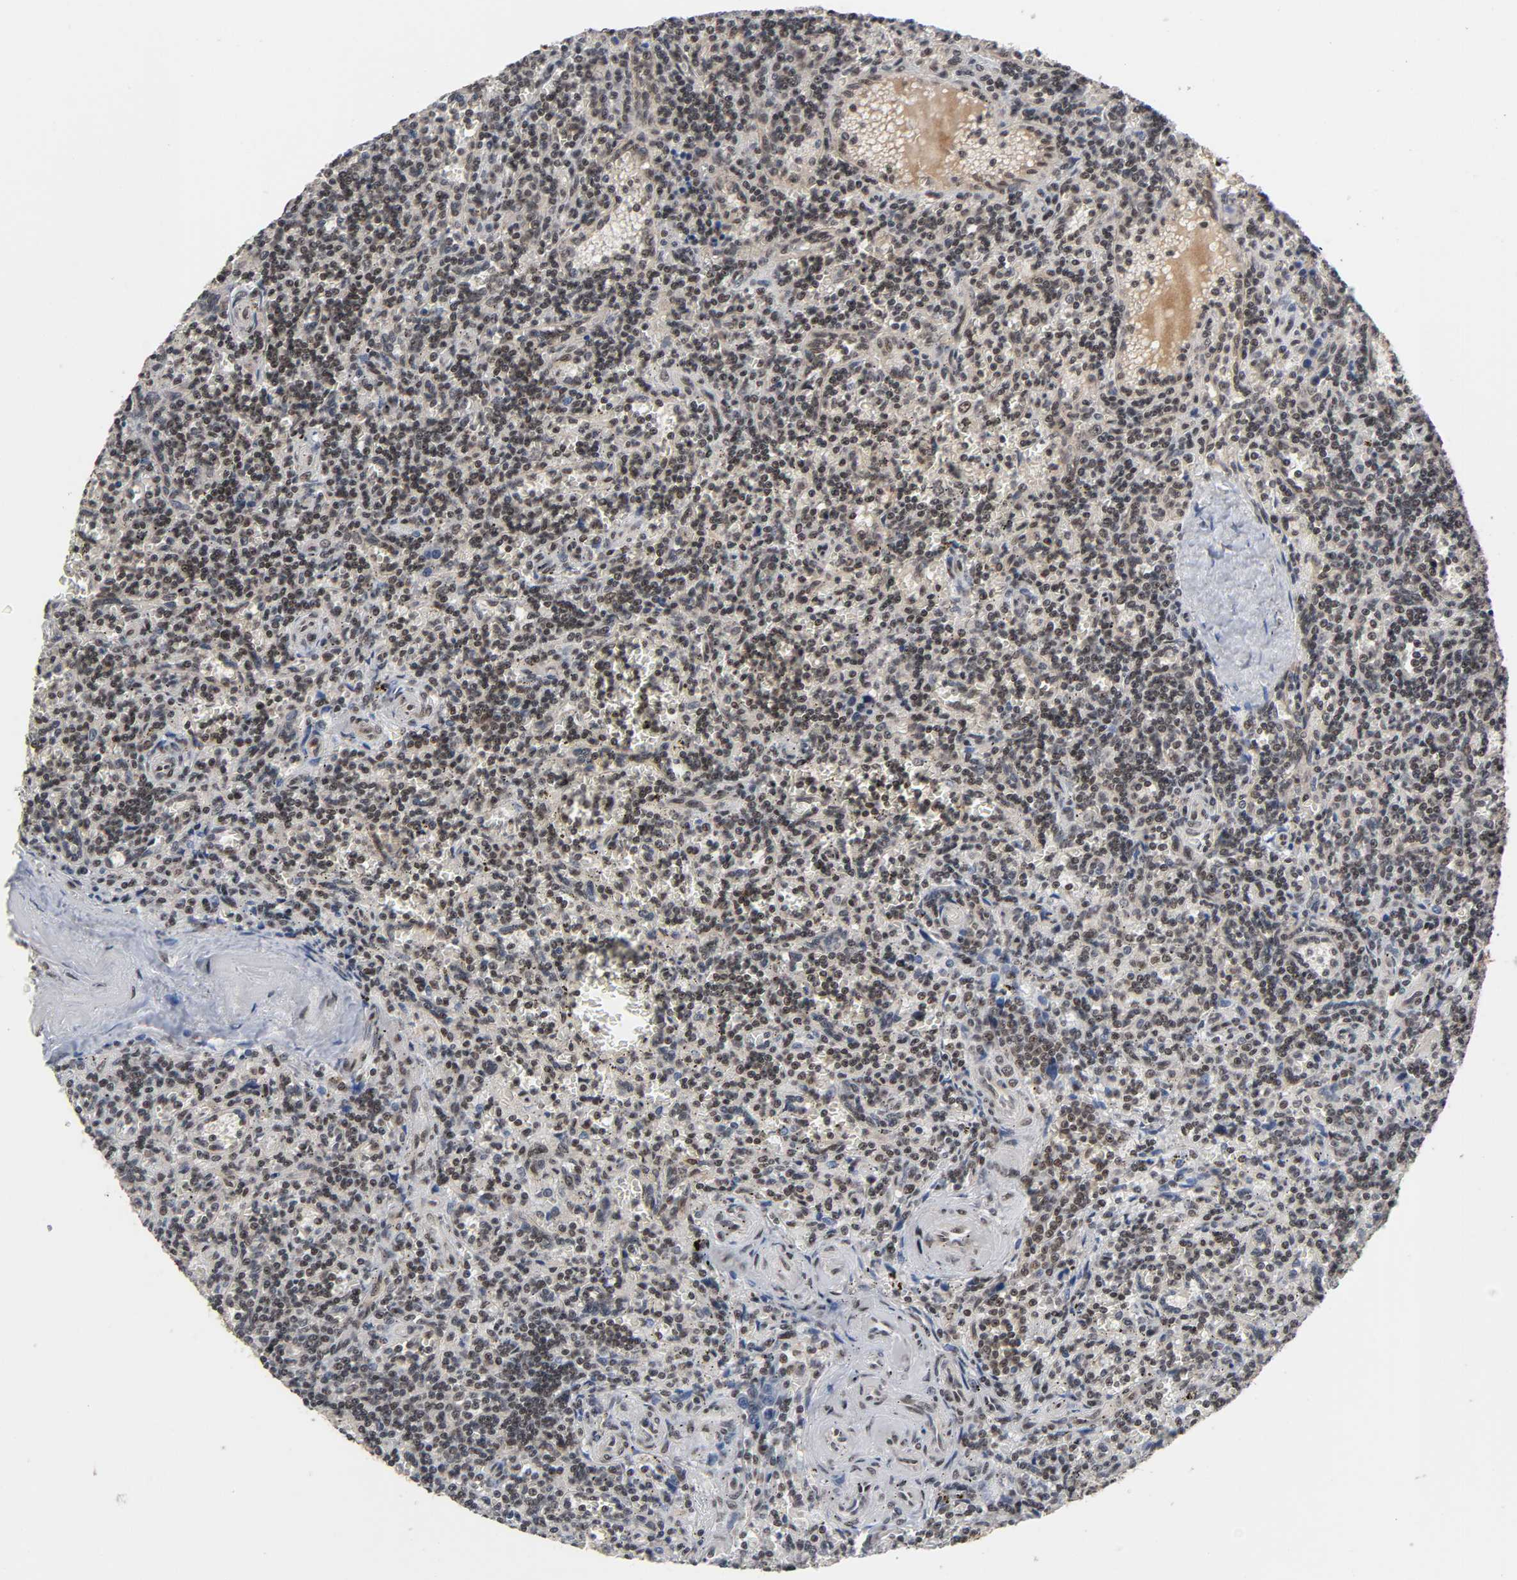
{"staining": {"intensity": "weak", "quantity": "25%-75%", "location": "cytoplasmic/membranous,nuclear"}, "tissue": "lymphoma", "cell_type": "Tumor cells", "image_type": "cancer", "snomed": [{"axis": "morphology", "description": "Malignant lymphoma, non-Hodgkin's type, Low grade"}, {"axis": "topography", "description": "Spleen"}], "caption": "This is an image of IHC staining of lymphoma, which shows weak expression in the cytoplasmic/membranous and nuclear of tumor cells.", "gene": "ZNF384", "patient": {"sex": "male", "age": 73}}